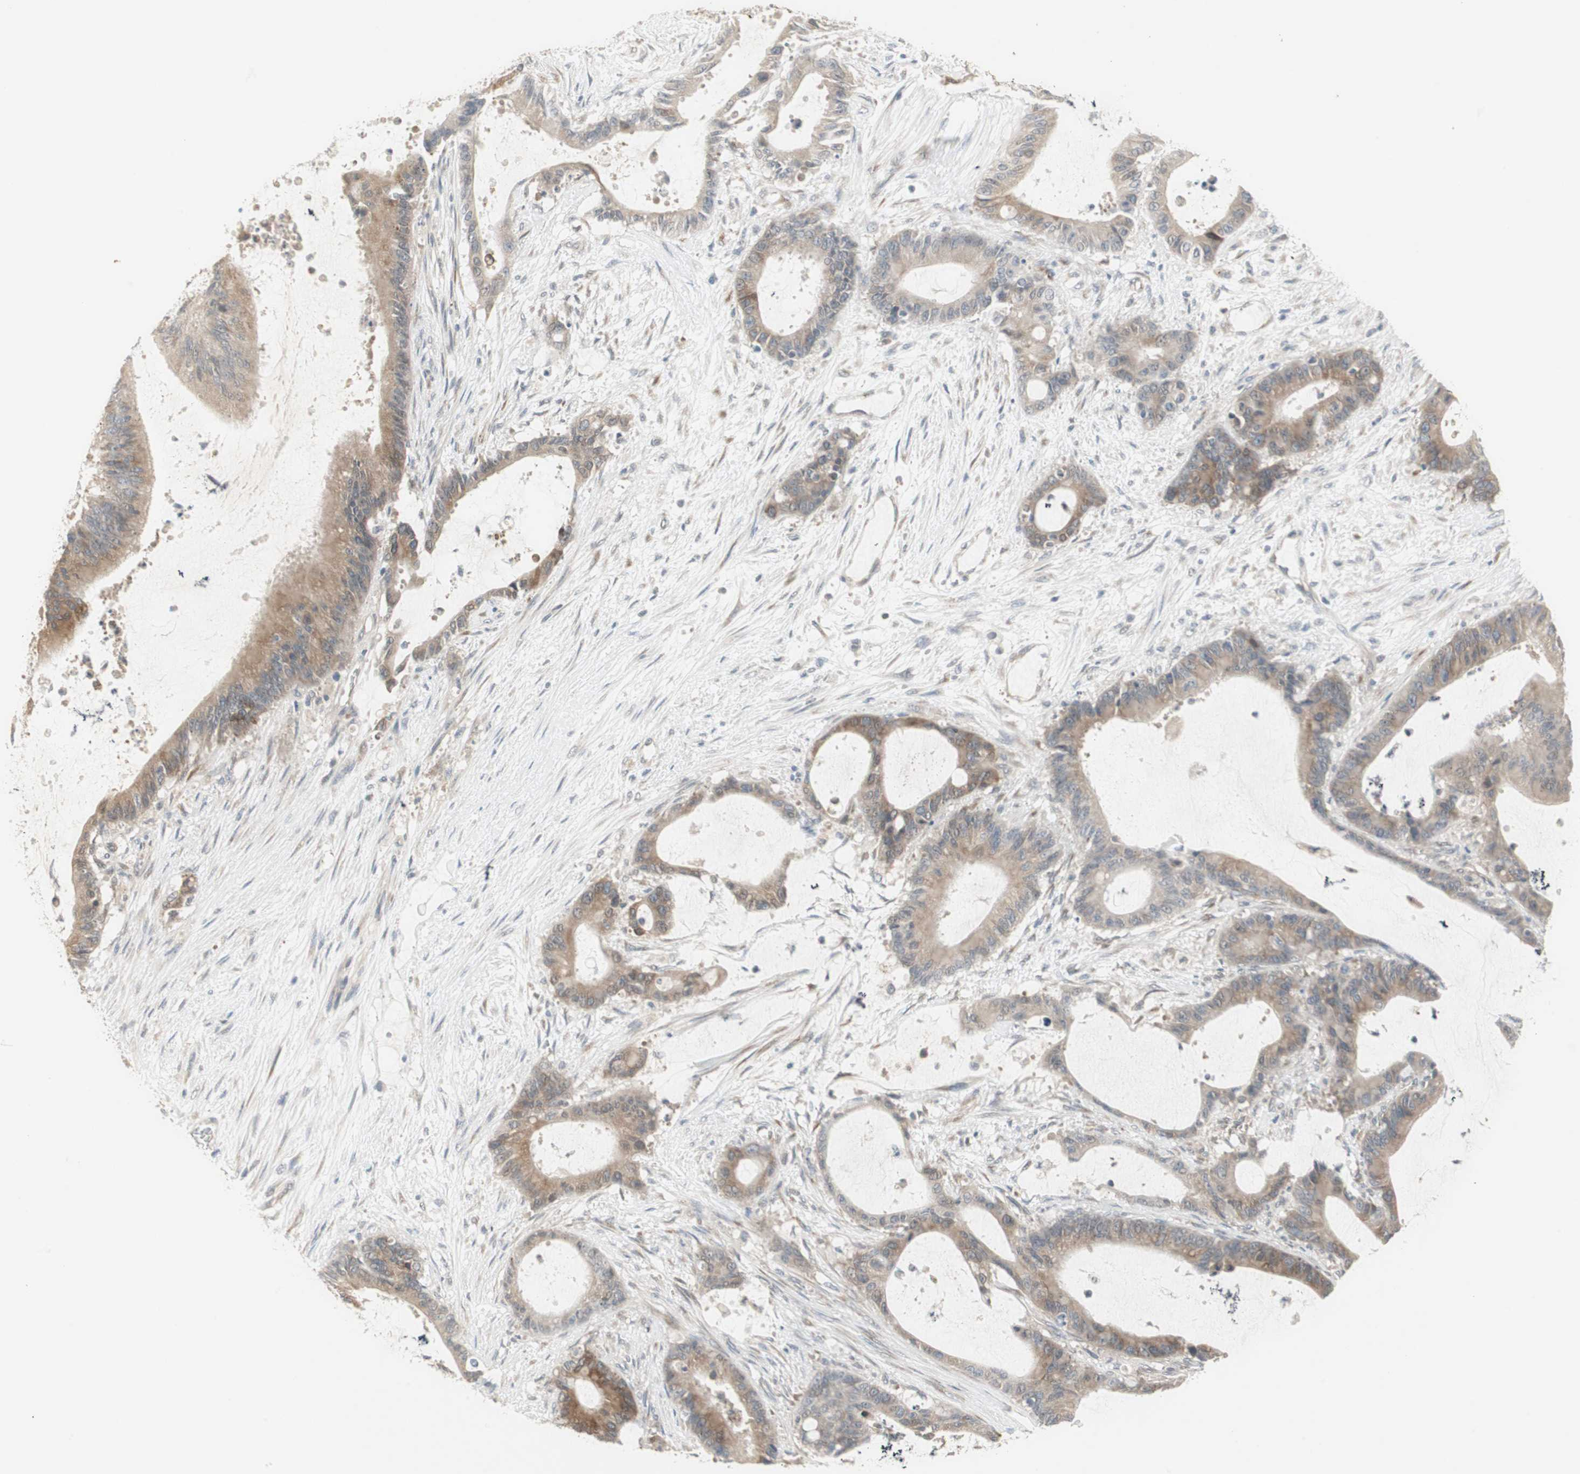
{"staining": {"intensity": "moderate", "quantity": ">75%", "location": "cytoplasmic/membranous"}, "tissue": "liver cancer", "cell_type": "Tumor cells", "image_type": "cancer", "snomed": [{"axis": "morphology", "description": "Cholangiocarcinoma"}, {"axis": "topography", "description": "Liver"}], "caption": "The photomicrograph exhibits staining of liver cancer, revealing moderate cytoplasmic/membranous protein expression (brown color) within tumor cells.", "gene": "ZFP36", "patient": {"sex": "female", "age": 73}}